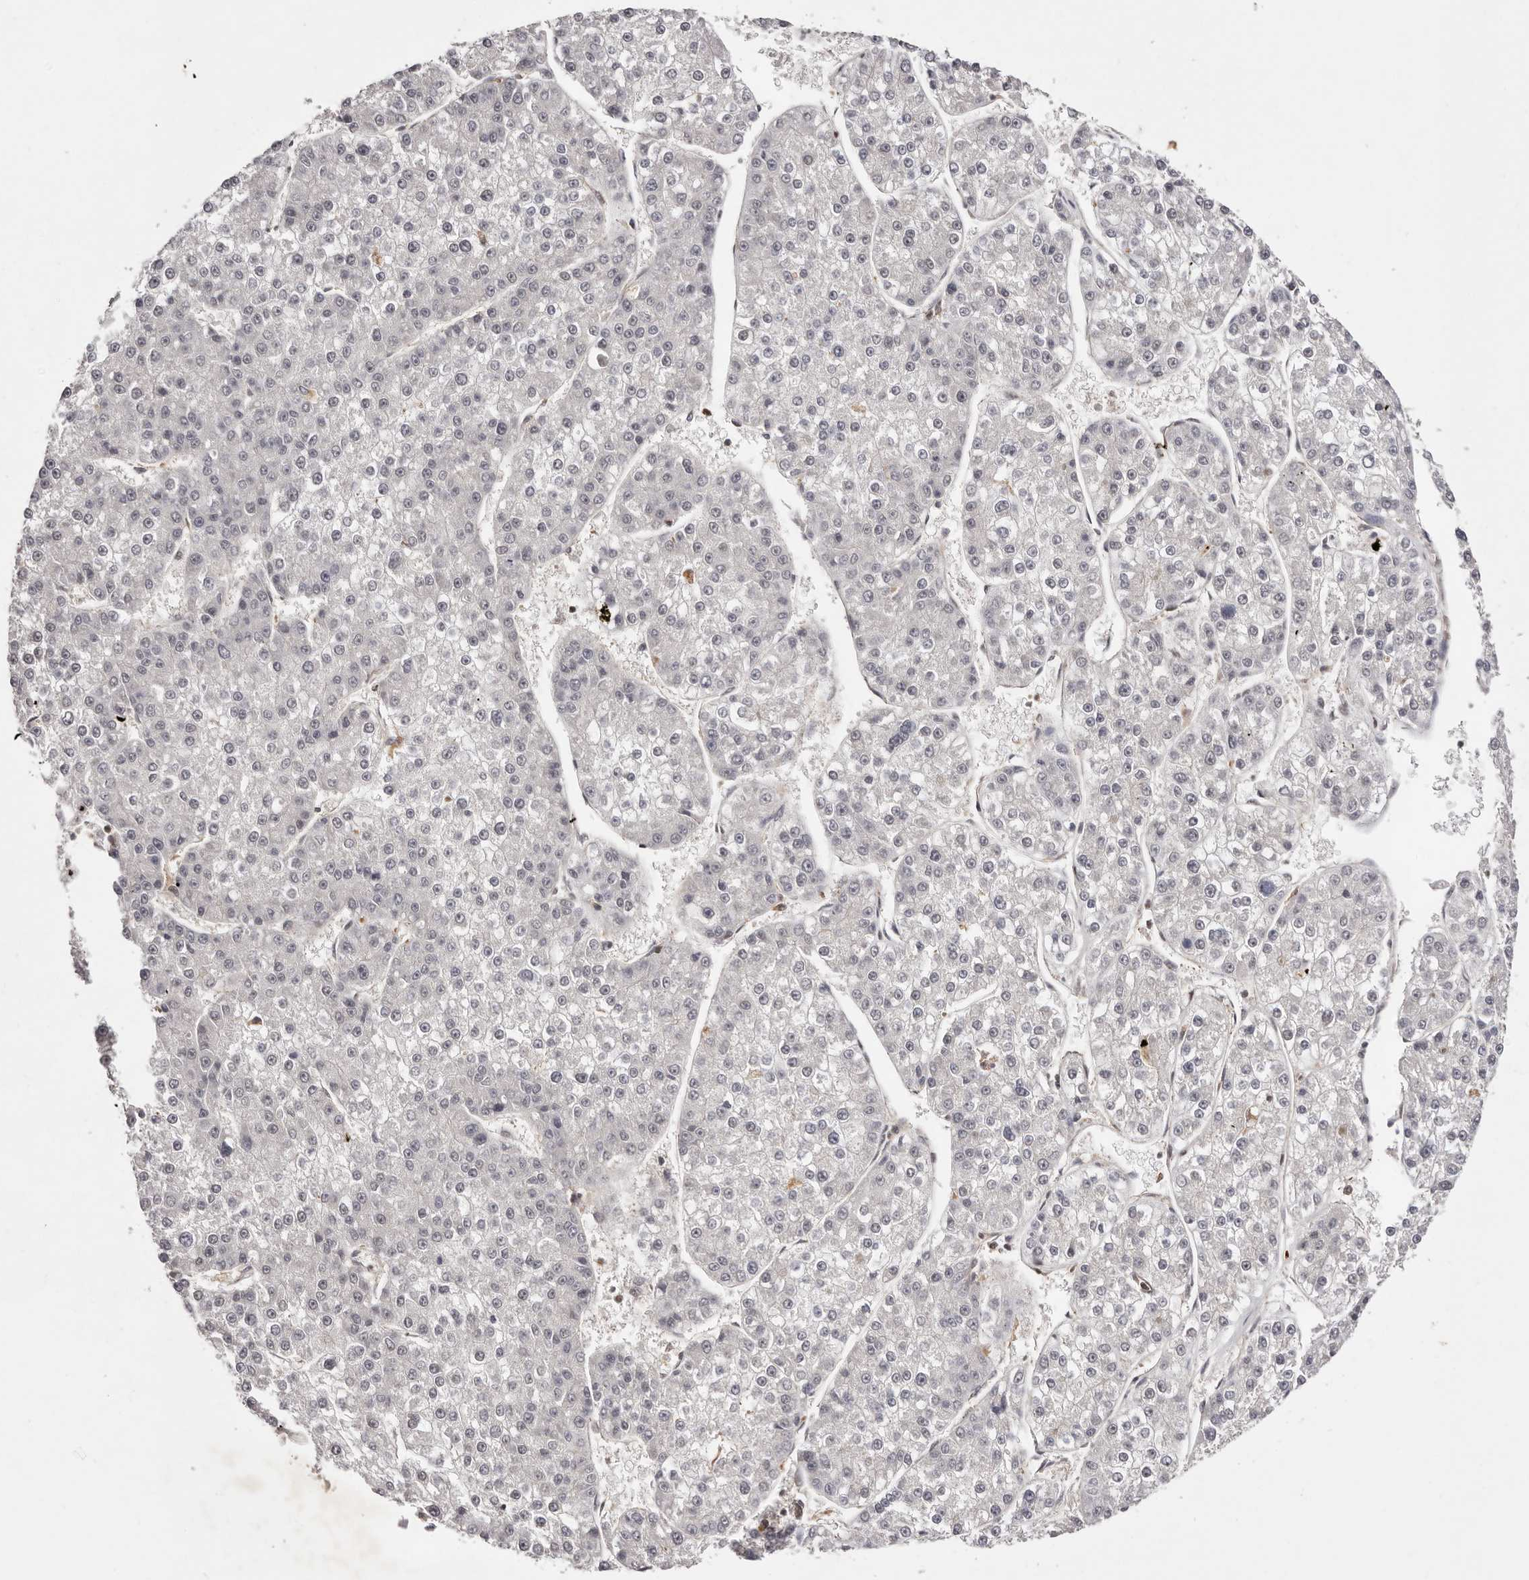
{"staining": {"intensity": "negative", "quantity": "none", "location": "none"}, "tissue": "liver cancer", "cell_type": "Tumor cells", "image_type": "cancer", "snomed": [{"axis": "morphology", "description": "Carcinoma, Hepatocellular, NOS"}, {"axis": "topography", "description": "Liver"}], "caption": "Immunohistochemistry (IHC) micrograph of human liver cancer stained for a protein (brown), which reveals no positivity in tumor cells.", "gene": "FBXO5", "patient": {"sex": "female", "age": 73}}